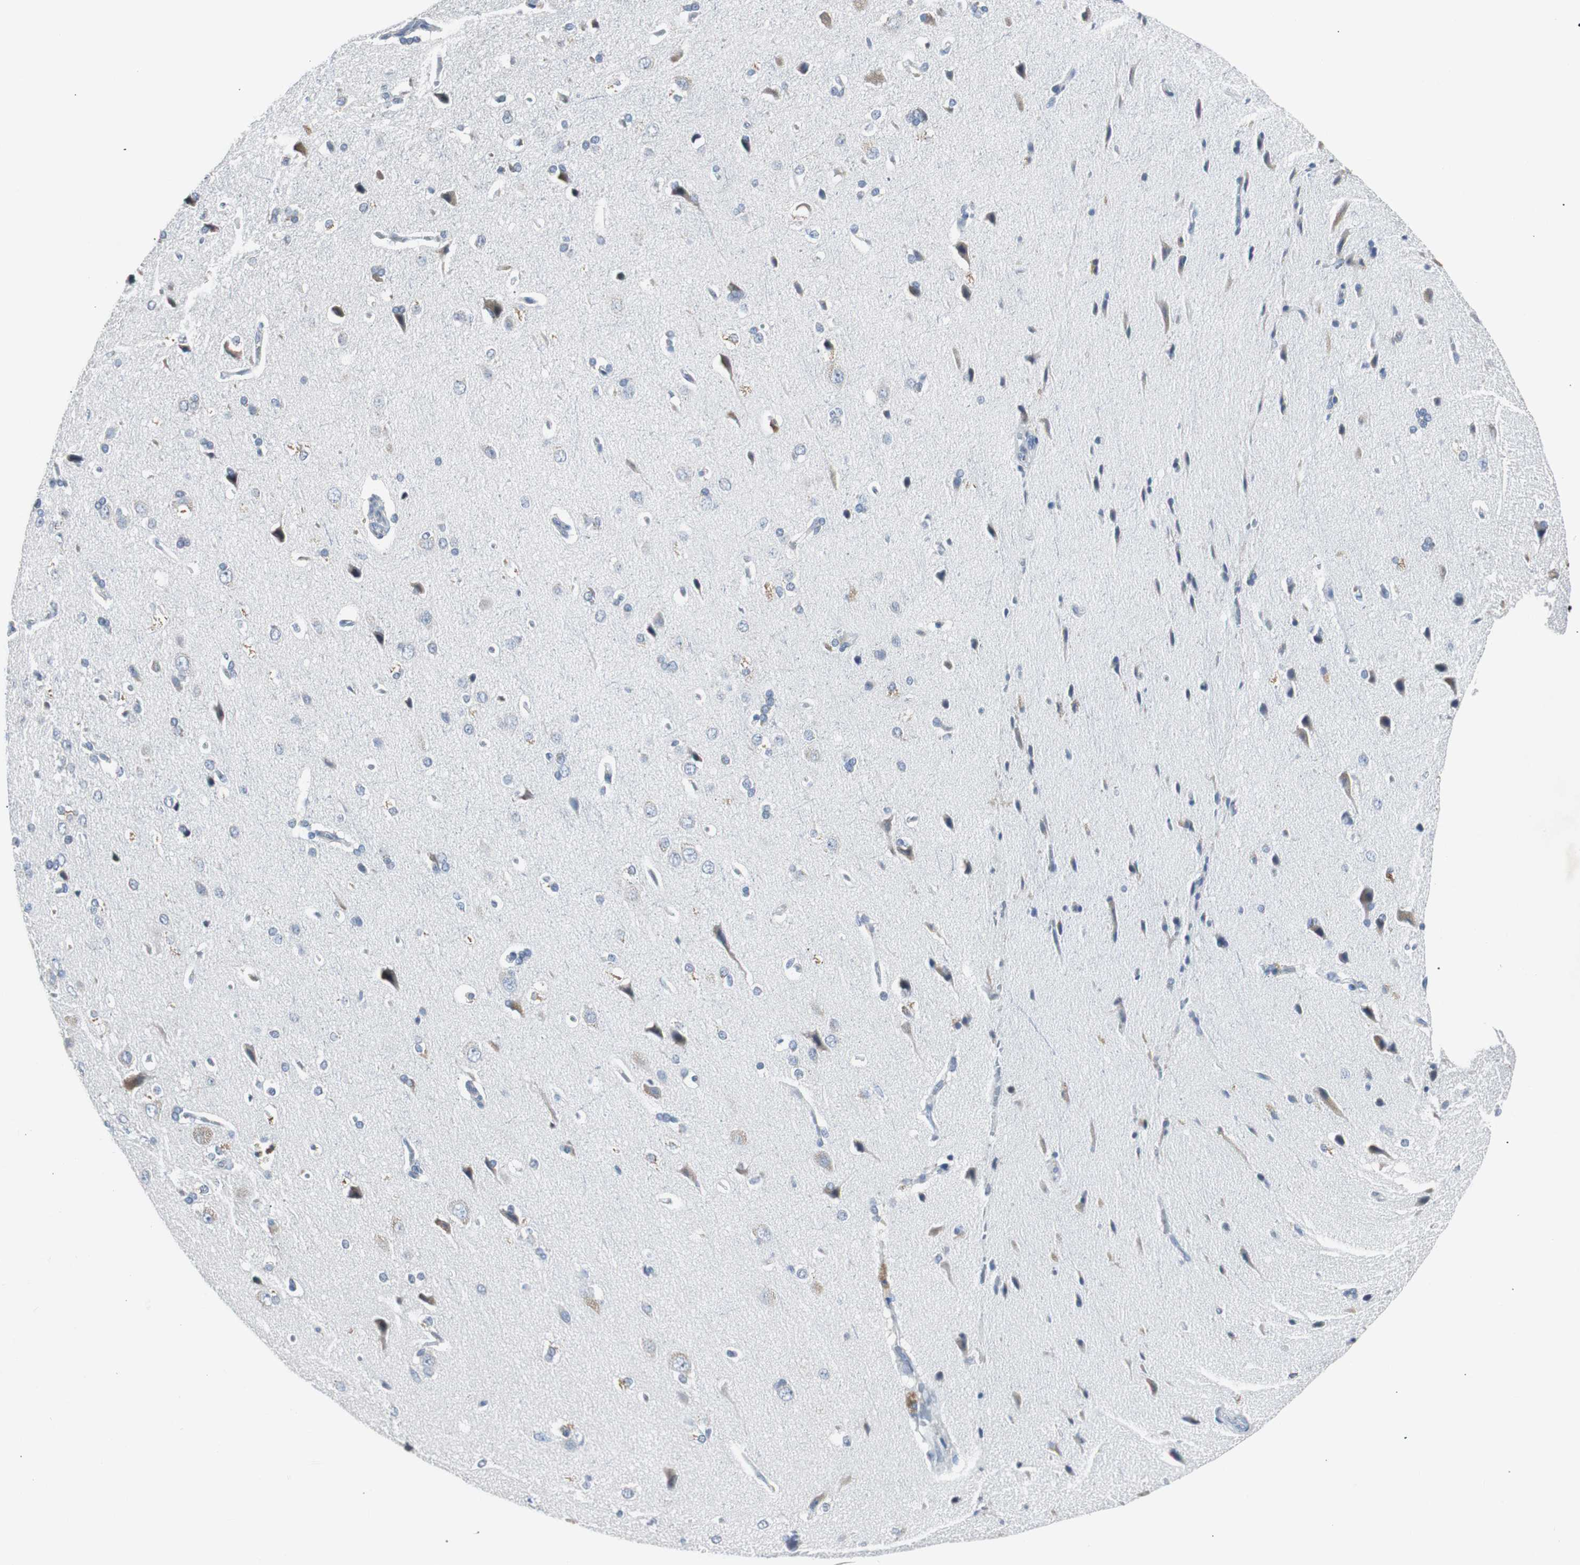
{"staining": {"intensity": "negative", "quantity": "none", "location": "none"}, "tissue": "cerebral cortex", "cell_type": "Endothelial cells", "image_type": "normal", "snomed": [{"axis": "morphology", "description": "Normal tissue, NOS"}, {"axis": "topography", "description": "Cerebral cortex"}], "caption": "Immunohistochemical staining of normal human cerebral cortex displays no significant staining in endothelial cells. (DAB (3,3'-diaminobenzidine) immunohistochemistry visualized using brightfield microscopy, high magnification).", "gene": "SOX30", "patient": {"sex": "male", "age": 62}}